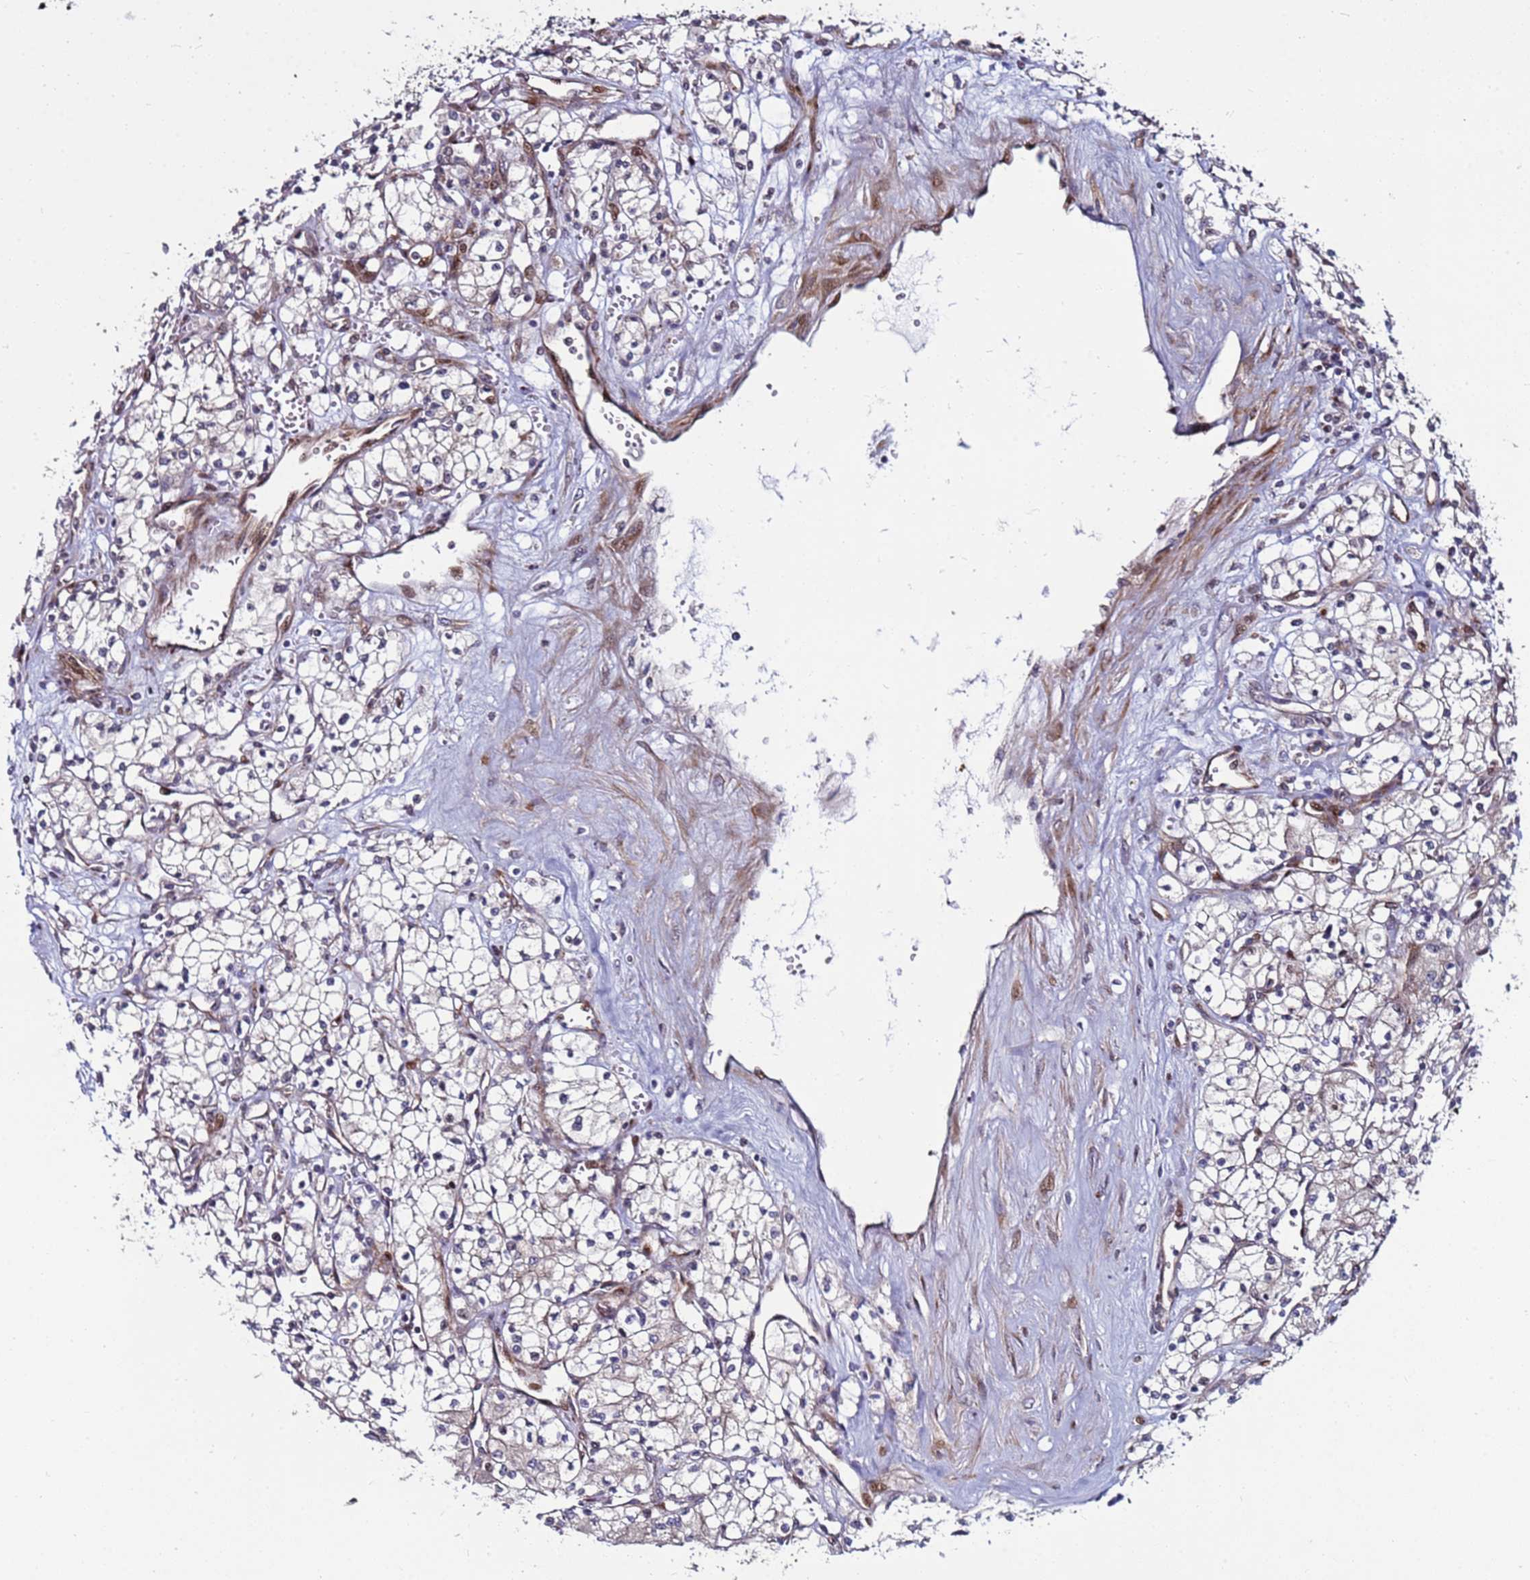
{"staining": {"intensity": "negative", "quantity": "none", "location": "none"}, "tissue": "renal cancer", "cell_type": "Tumor cells", "image_type": "cancer", "snomed": [{"axis": "morphology", "description": "Adenocarcinoma, NOS"}, {"axis": "topography", "description": "Kidney"}], "caption": "This photomicrograph is of renal cancer (adenocarcinoma) stained with immunohistochemistry (IHC) to label a protein in brown with the nuclei are counter-stained blue. There is no expression in tumor cells.", "gene": "WBP11", "patient": {"sex": "male", "age": 59}}